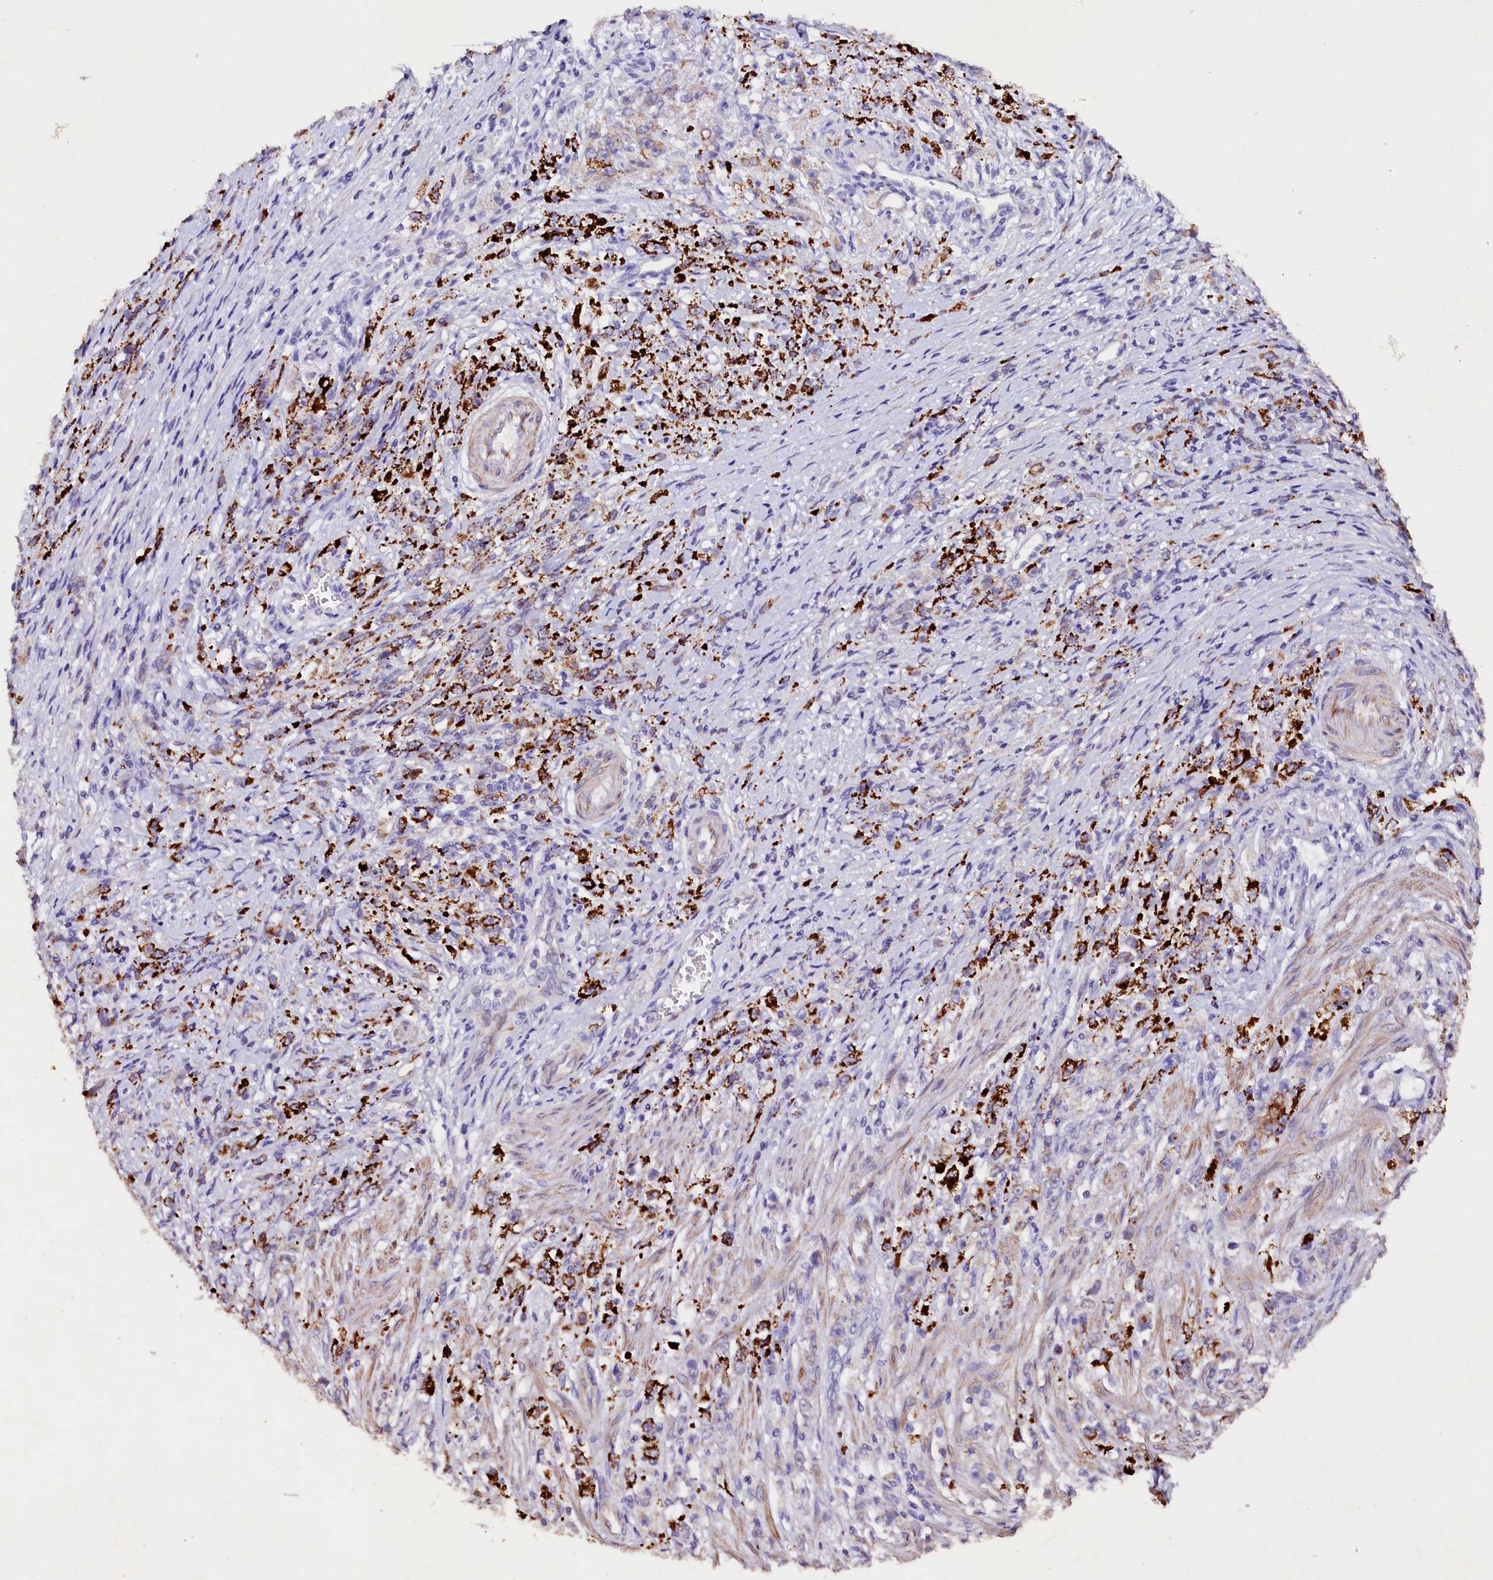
{"staining": {"intensity": "strong", "quantity": "25%-75%", "location": "cytoplasmic/membranous"}, "tissue": "stomach cancer", "cell_type": "Tumor cells", "image_type": "cancer", "snomed": [{"axis": "morphology", "description": "Adenocarcinoma, NOS"}, {"axis": "topography", "description": "Stomach"}], "caption": "A high-resolution micrograph shows immunohistochemistry (IHC) staining of stomach adenocarcinoma, which displays strong cytoplasmic/membranous positivity in about 25%-75% of tumor cells.", "gene": "VPS36", "patient": {"sex": "female", "age": 59}}